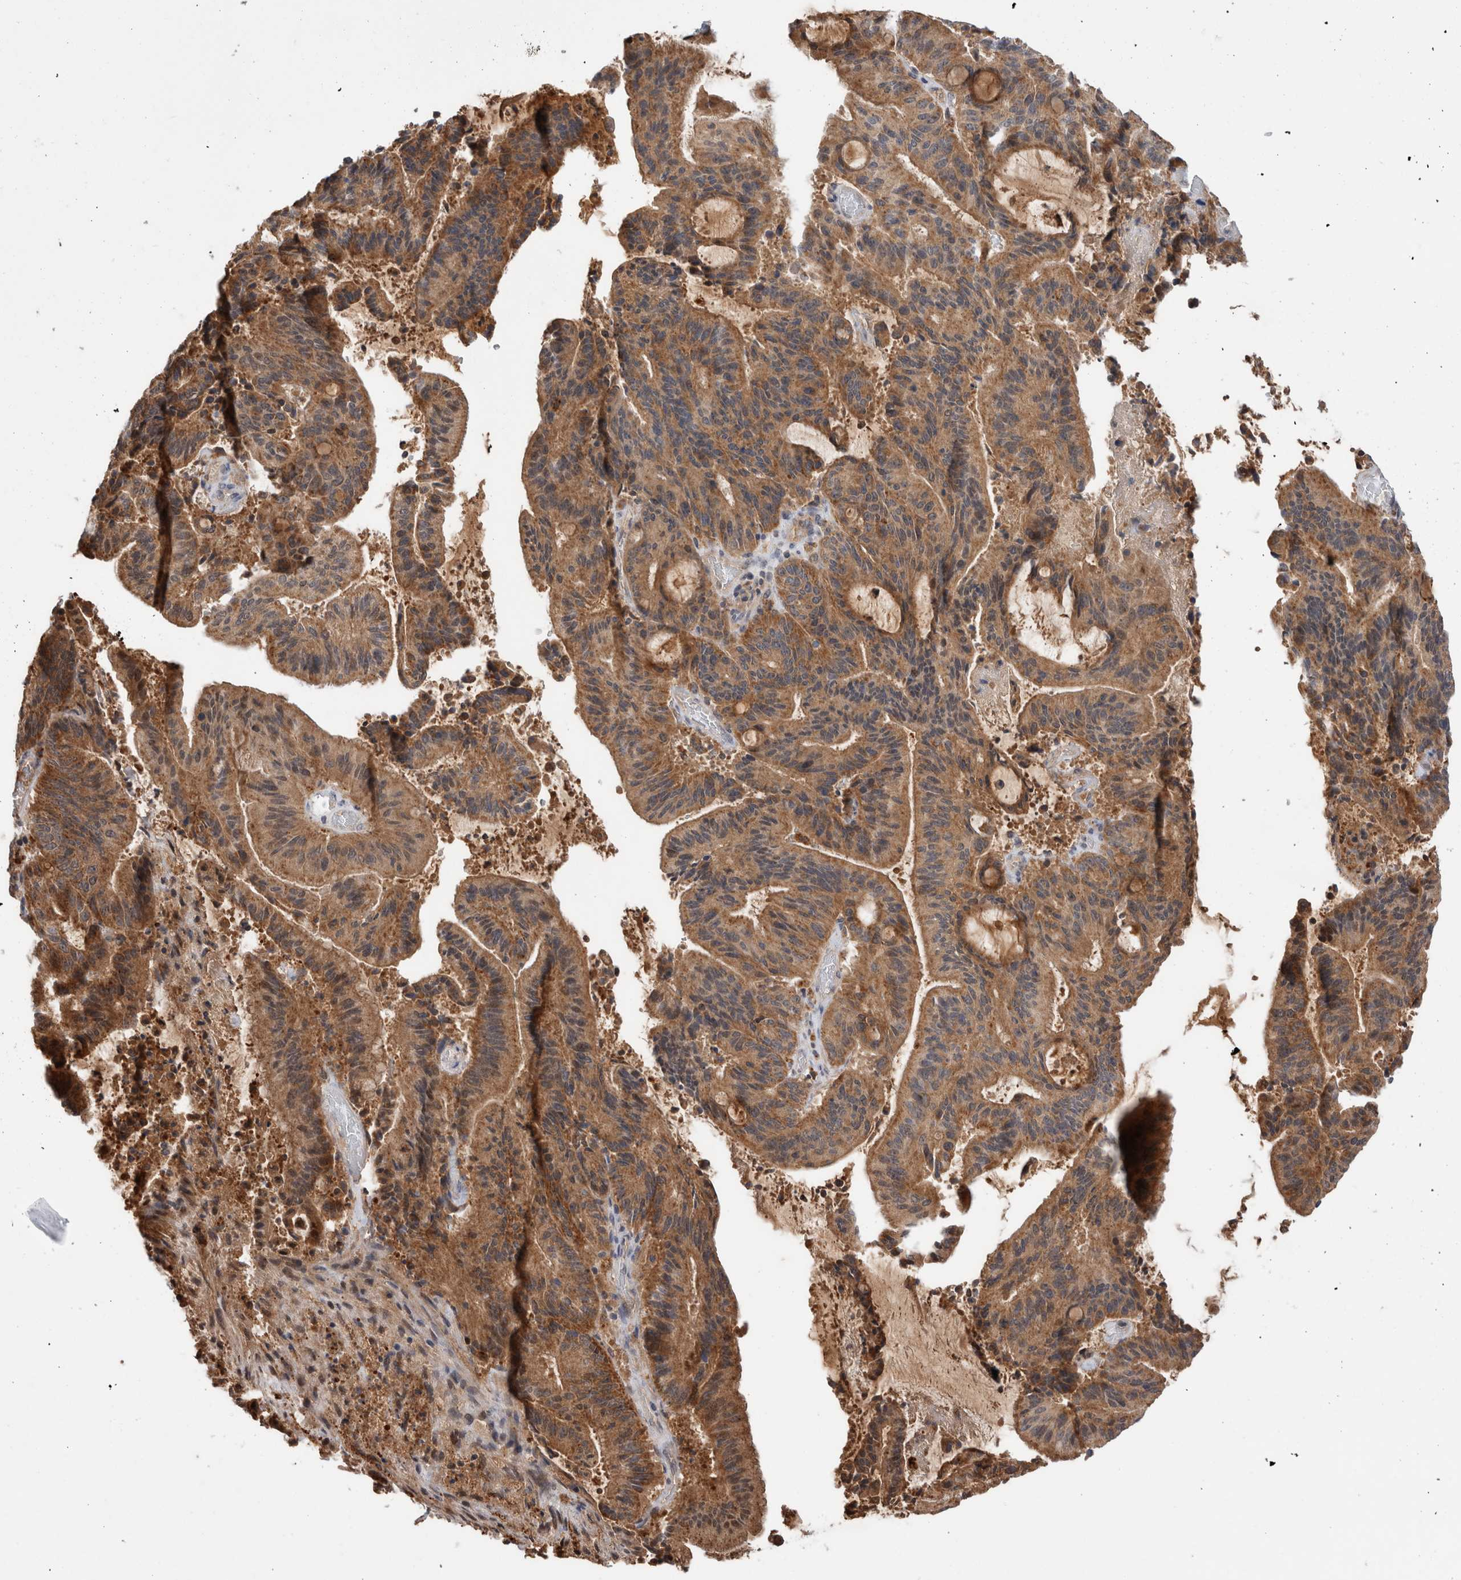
{"staining": {"intensity": "moderate", "quantity": ">75%", "location": "cytoplasmic/membranous"}, "tissue": "liver cancer", "cell_type": "Tumor cells", "image_type": "cancer", "snomed": [{"axis": "morphology", "description": "Normal tissue, NOS"}, {"axis": "morphology", "description": "Cholangiocarcinoma"}, {"axis": "topography", "description": "Liver"}, {"axis": "topography", "description": "Peripheral nerve tissue"}], "caption": "High-magnification brightfield microscopy of liver cancer stained with DAB (3,3'-diaminobenzidine) (brown) and counterstained with hematoxylin (blue). tumor cells exhibit moderate cytoplasmic/membranous positivity is present in about>75% of cells. (DAB (3,3'-diaminobenzidine) = brown stain, brightfield microscopy at high magnification).", "gene": "MRPL37", "patient": {"sex": "female", "age": 73}}